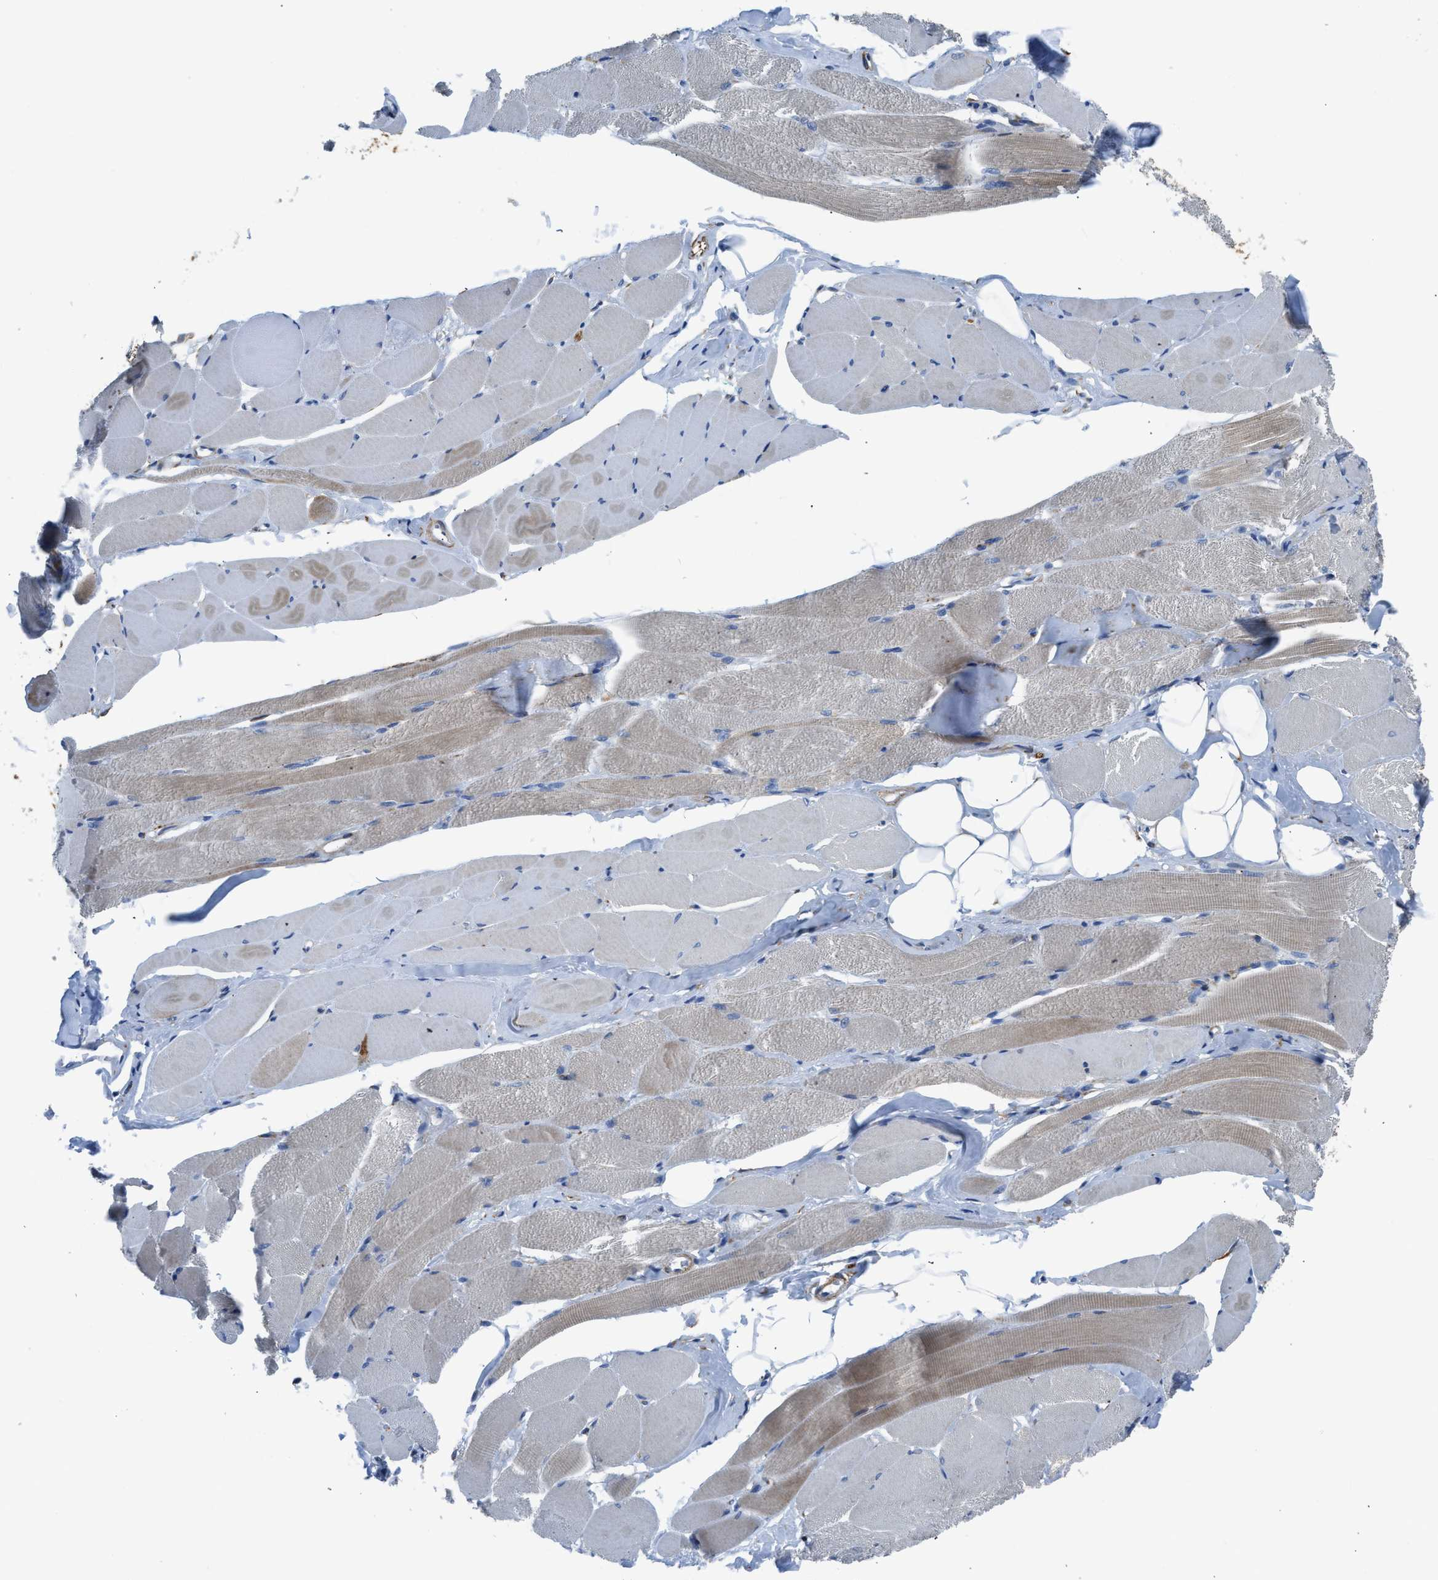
{"staining": {"intensity": "weak", "quantity": "25%-75%", "location": "cytoplasmic/membranous"}, "tissue": "skeletal muscle", "cell_type": "Myocytes", "image_type": "normal", "snomed": [{"axis": "morphology", "description": "Normal tissue, NOS"}, {"axis": "topography", "description": "Skeletal muscle"}, {"axis": "topography", "description": "Peripheral nerve tissue"}], "caption": "Immunohistochemical staining of normal skeletal muscle shows low levels of weak cytoplasmic/membranous expression in about 25%-75% of myocytes.", "gene": "ZSWIM5", "patient": {"sex": "female", "age": 84}}